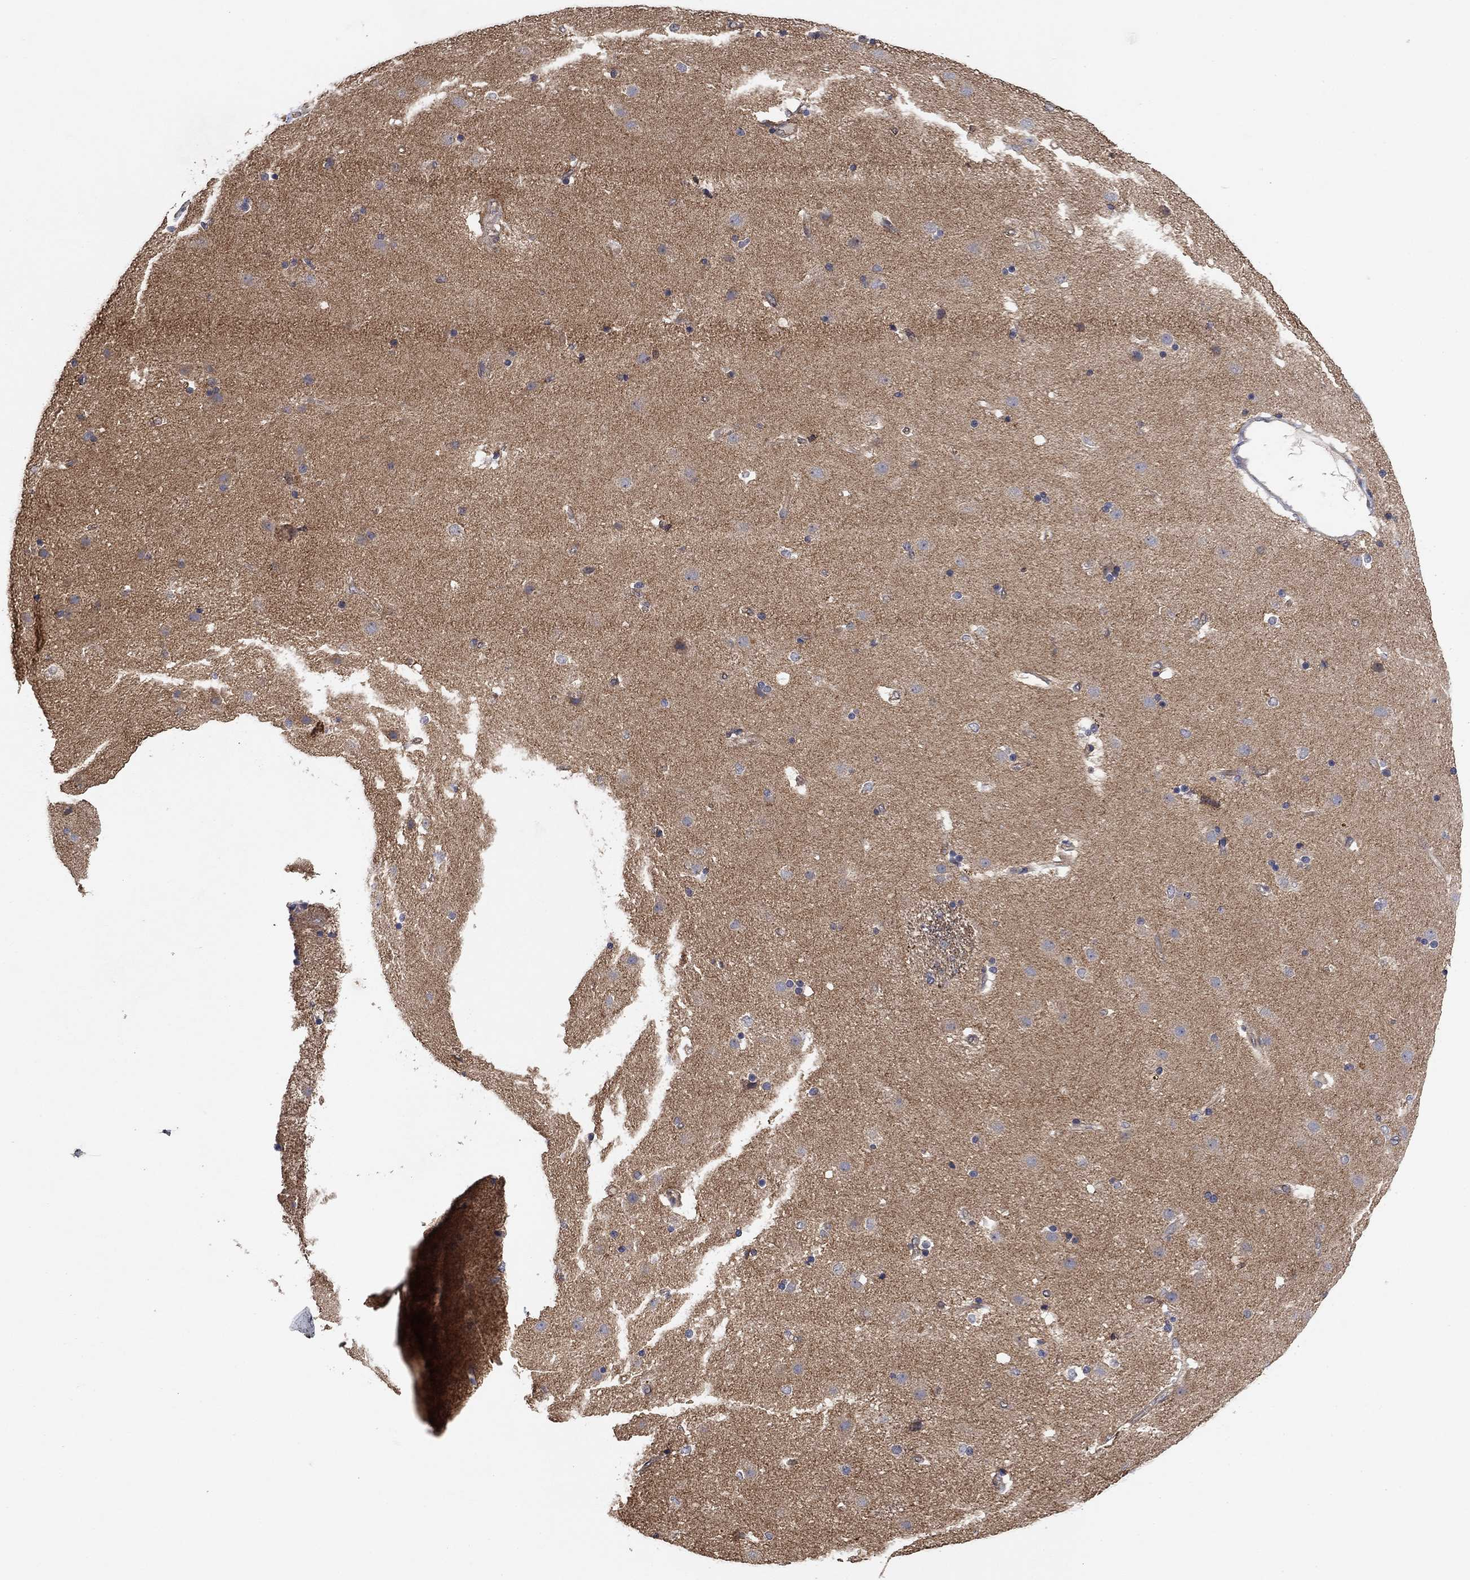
{"staining": {"intensity": "negative", "quantity": "none", "location": "none"}, "tissue": "caudate", "cell_type": "Glial cells", "image_type": "normal", "snomed": [{"axis": "morphology", "description": "Normal tissue, NOS"}, {"axis": "topography", "description": "Lateral ventricle wall"}], "caption": "This is a histopathology image of IHC staining of normal caudate, which shows no expression in glial cells. (Stains: DAB immunohistochemistry (IHC) with hematoxylin counter stain, Microscopy: brightfield microscopy at high magnification).", "gene": "MCUR1", "patient": {"sex": "female", "age": 71}}